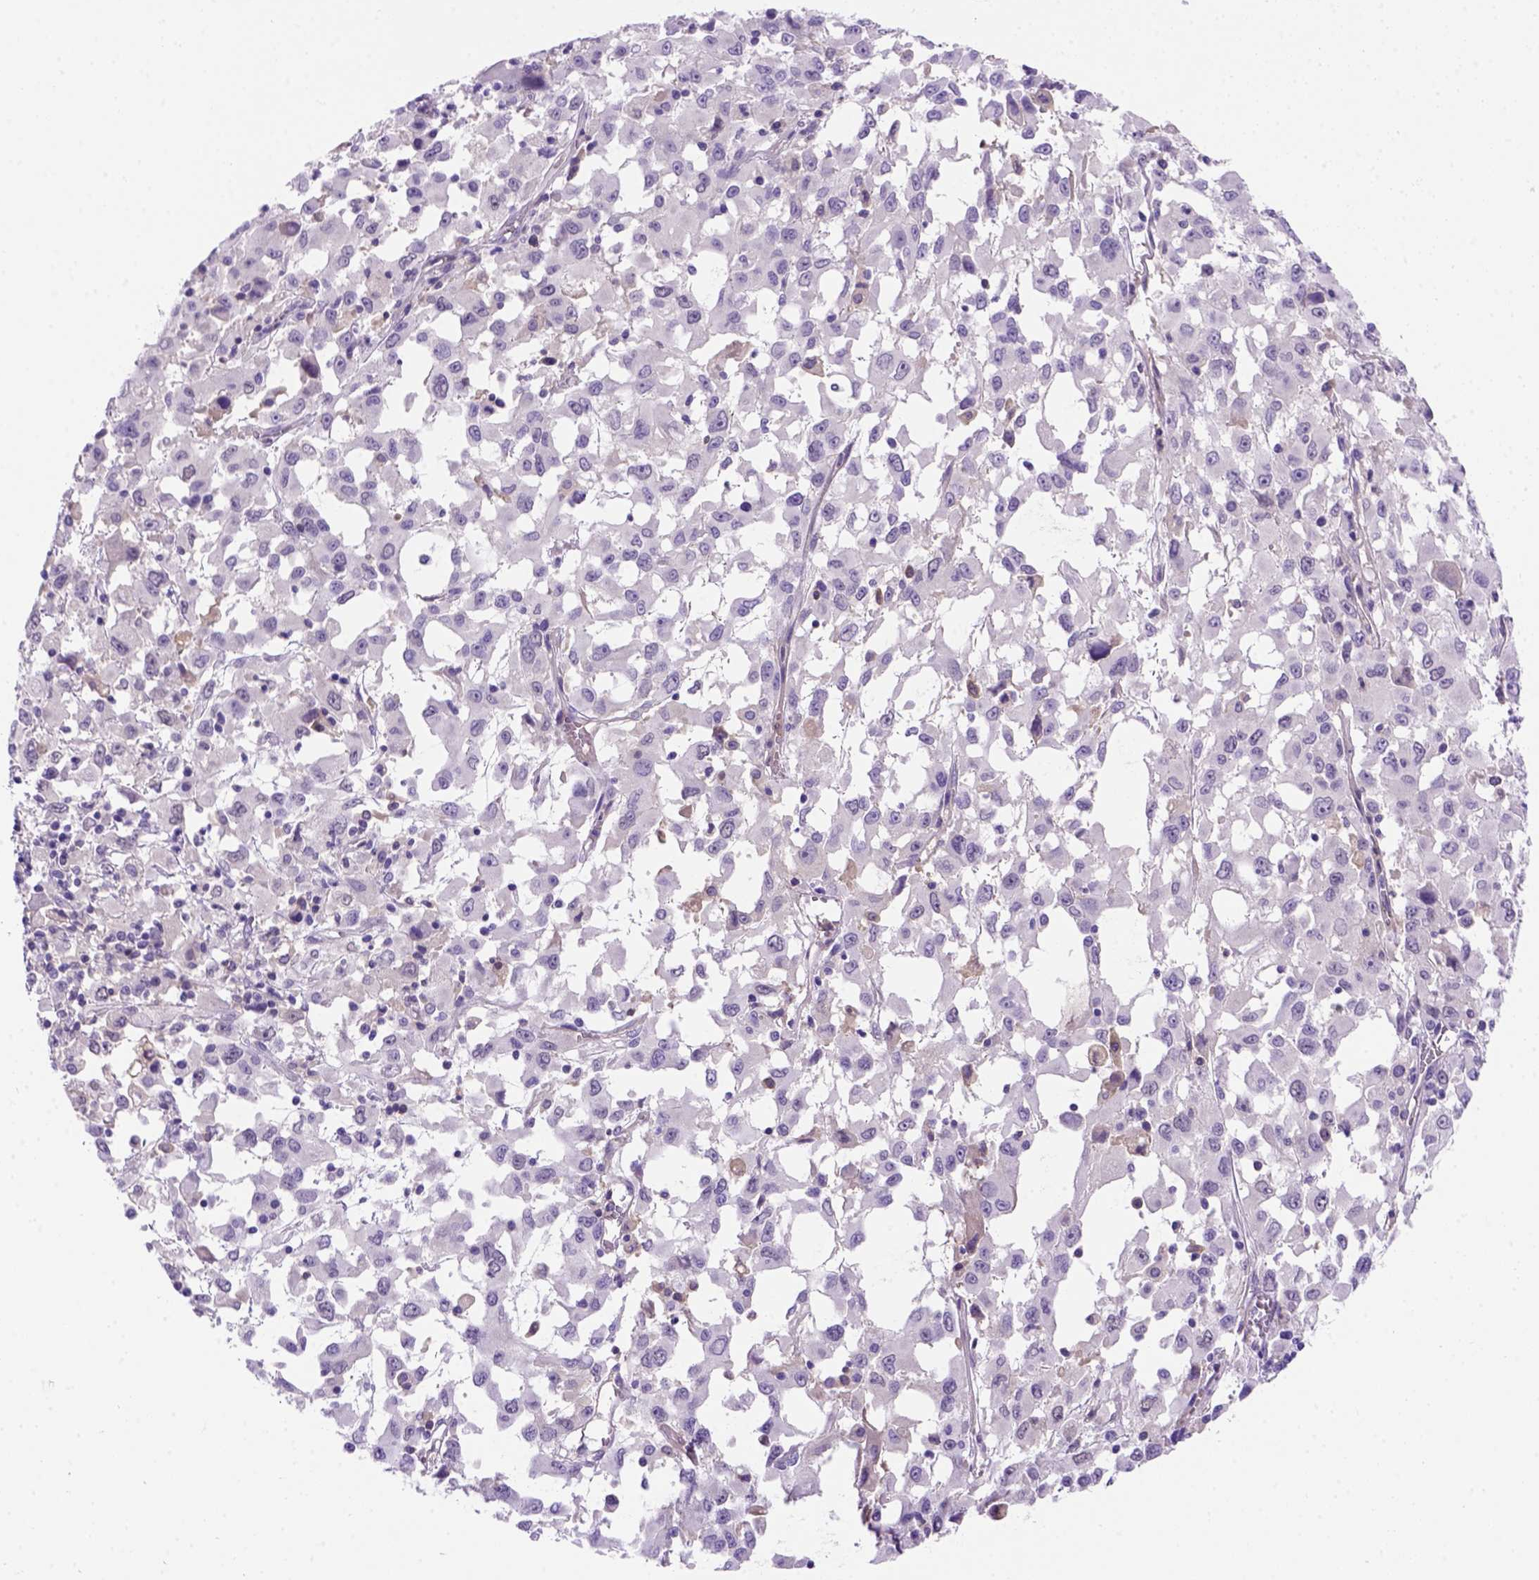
{"staining": {"intensity": "negative", "quantity": "none", "location": "none"}, "tissue": "melanoma", "cell_type": "Tumor cells", "image_type": "cancer", "snomed": [{"axis": "morphology", "description": "Malignant melanoma, Metastatic site"}, {"axis": "topography", "description": "Soft tissue"}], "caption": "Immunohistochemical staining of malignant melanoma (metastatic site) displays no significant expression in tumor cells.", "gene": "FAM81B", "patient": {"sex": "male", "age": 50}}